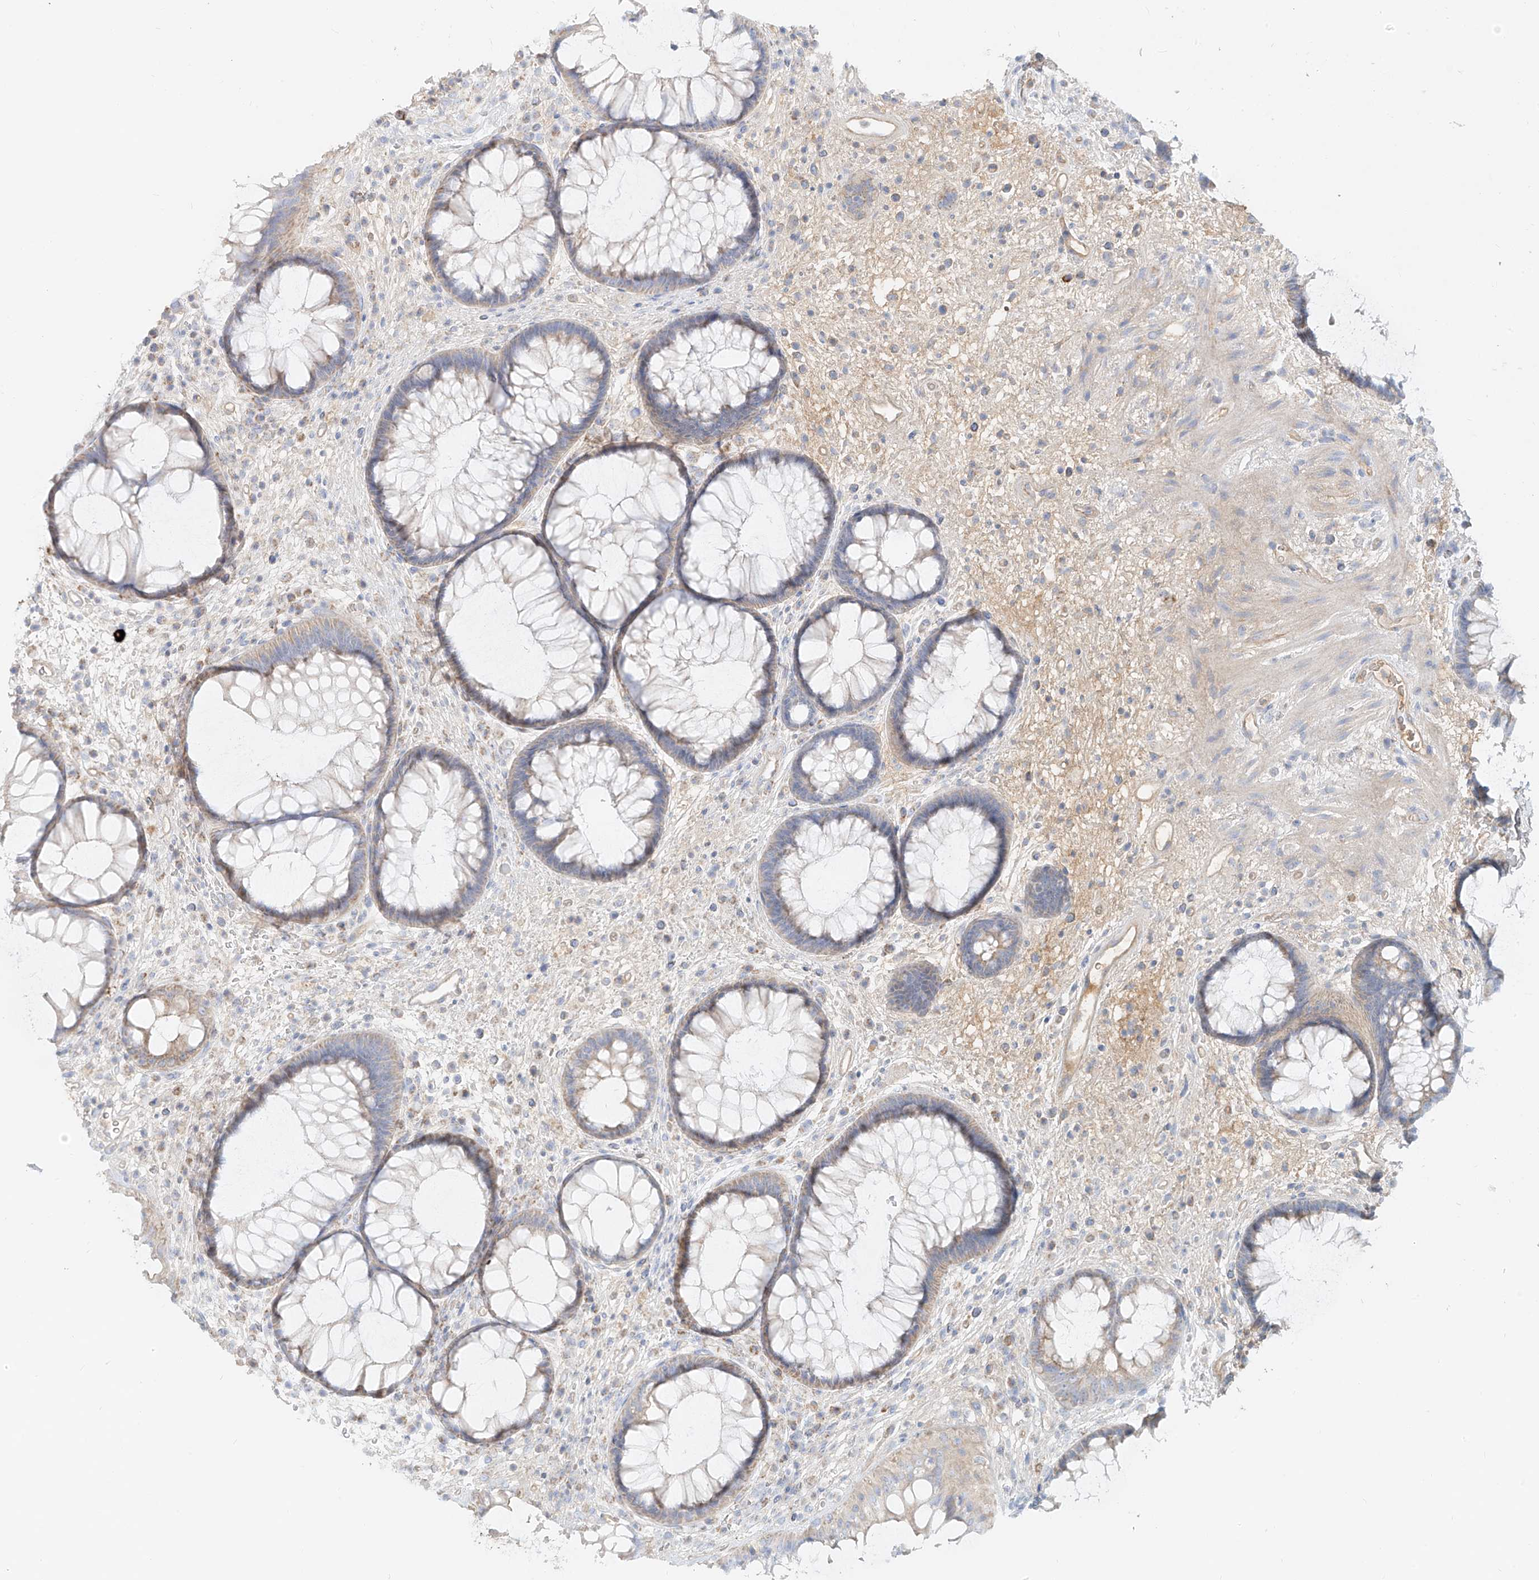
{"staining": {"intensity": "moderate", "quantity": "<25%", "location": "cytoplasmic/membranous"}, "tissue": "rectum", "cell_type": "Glandular cells", "image_type": "normal", "snomed": [{"axis": "morphology", "description": "Normal tissue, NOS"}, {"axis": "topography", "description": "Rectum"}], "caption": "Protein positivity by immunohistochemistry (IHC) reveals moderate cytoplasmic/membranous positivity in about <25% of glandular cells in normal rectum. Nuclei are stained in blue.", "gene": "OCSTAMP", "patient": {"sex": "male", "age": 51}}